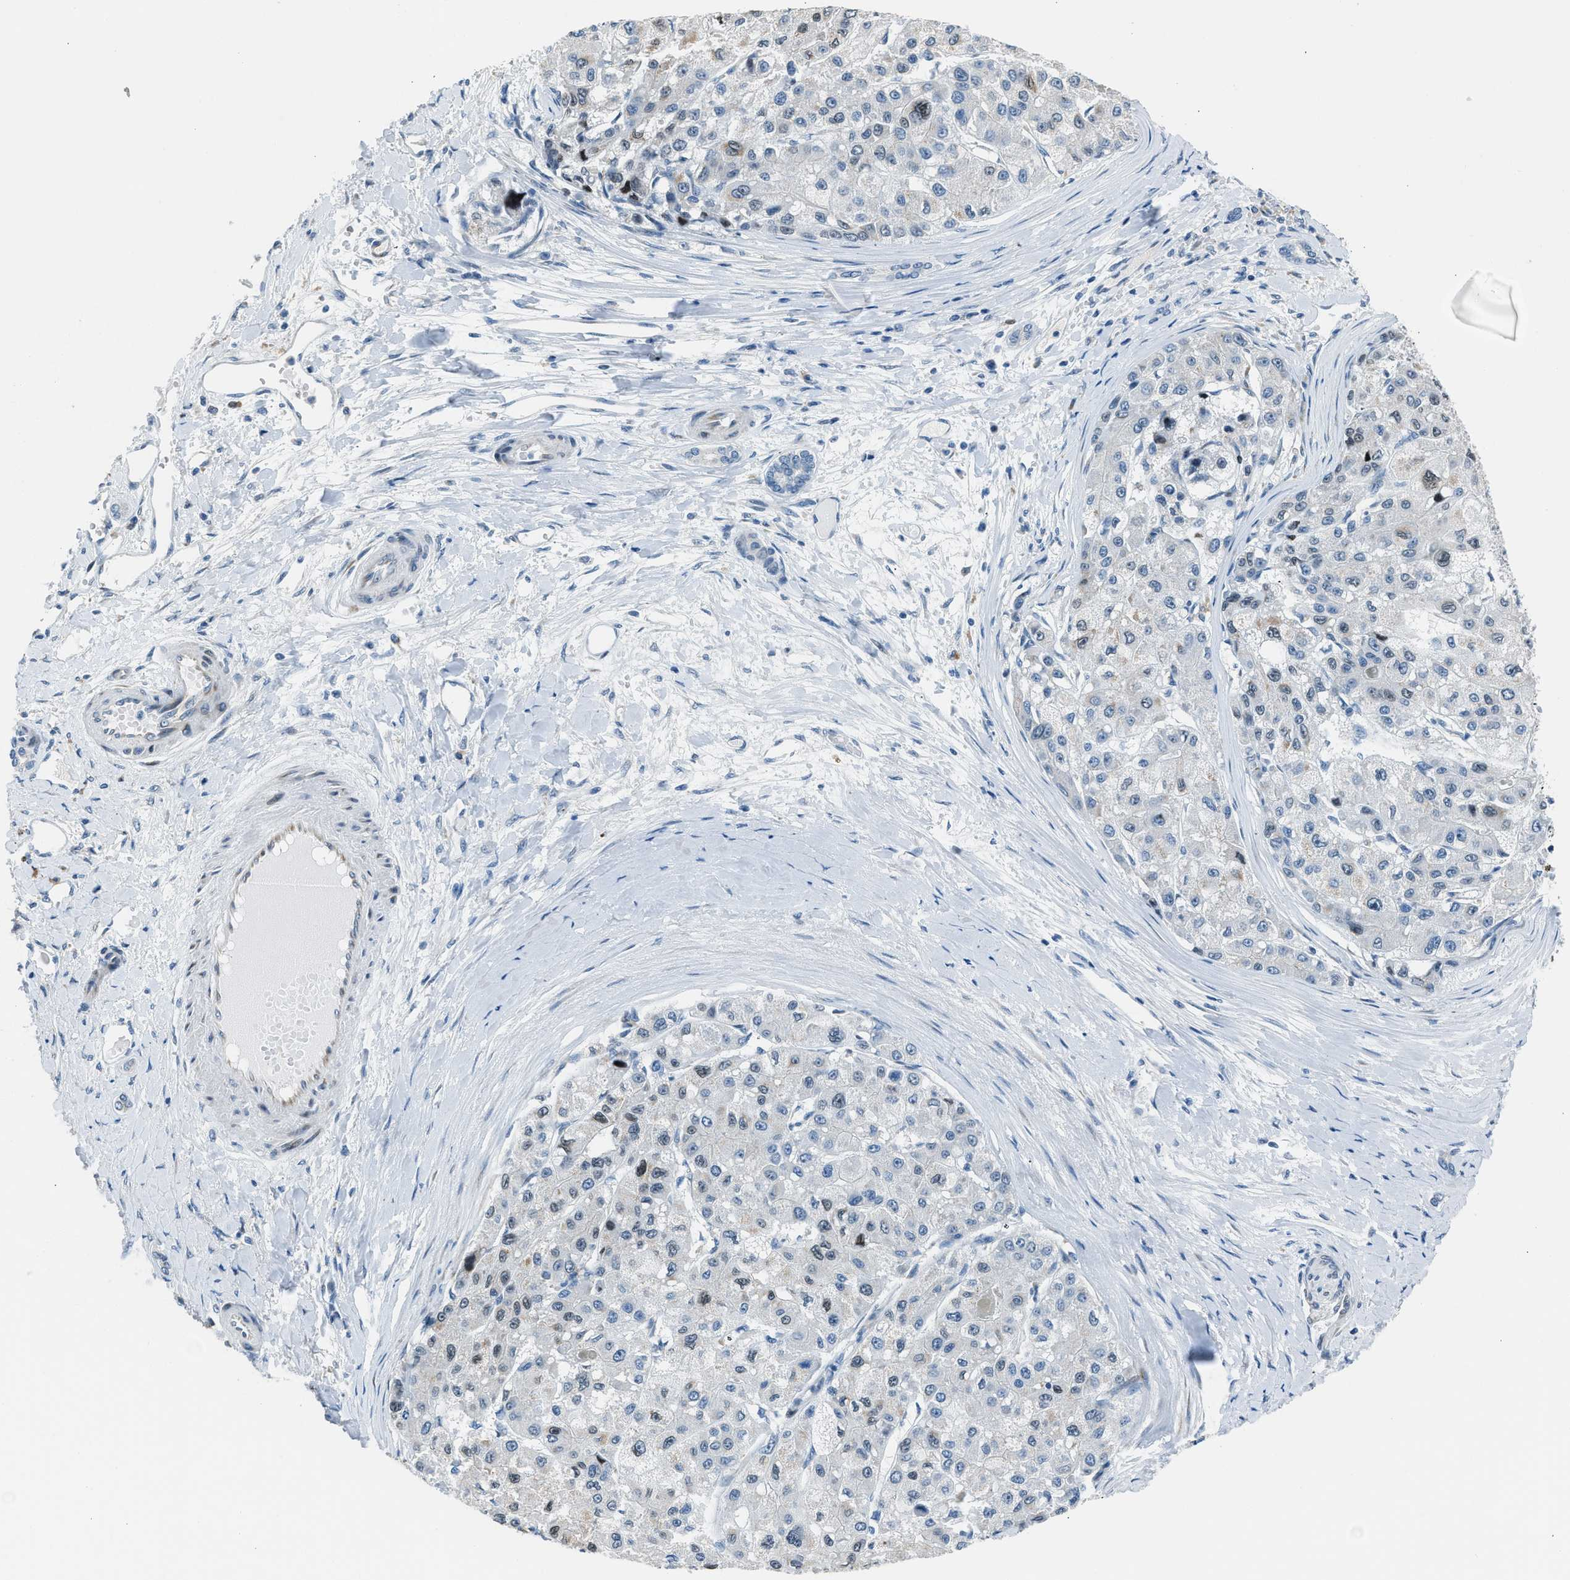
{"staining": {"intensity": "weak", "quantity": "<25%", "location": "nuclear"}, "tissue": "liver cancer", "cell_type": "Tumor cells", "image_type": "cancer", "snomed": [{"axis": "morphology", "description": "Carcinoma, Hepatocellular, NOS"}, {"axis": "topography", "description": "Liver"}], "caption": "Liver cancer (hepatocellular carcinoma) stained for a protein using immunohistochemistry (IHC) displays no staining tumor cells.", "gene": "RNF41", "patient": {"sex": "male", "age": 80}}